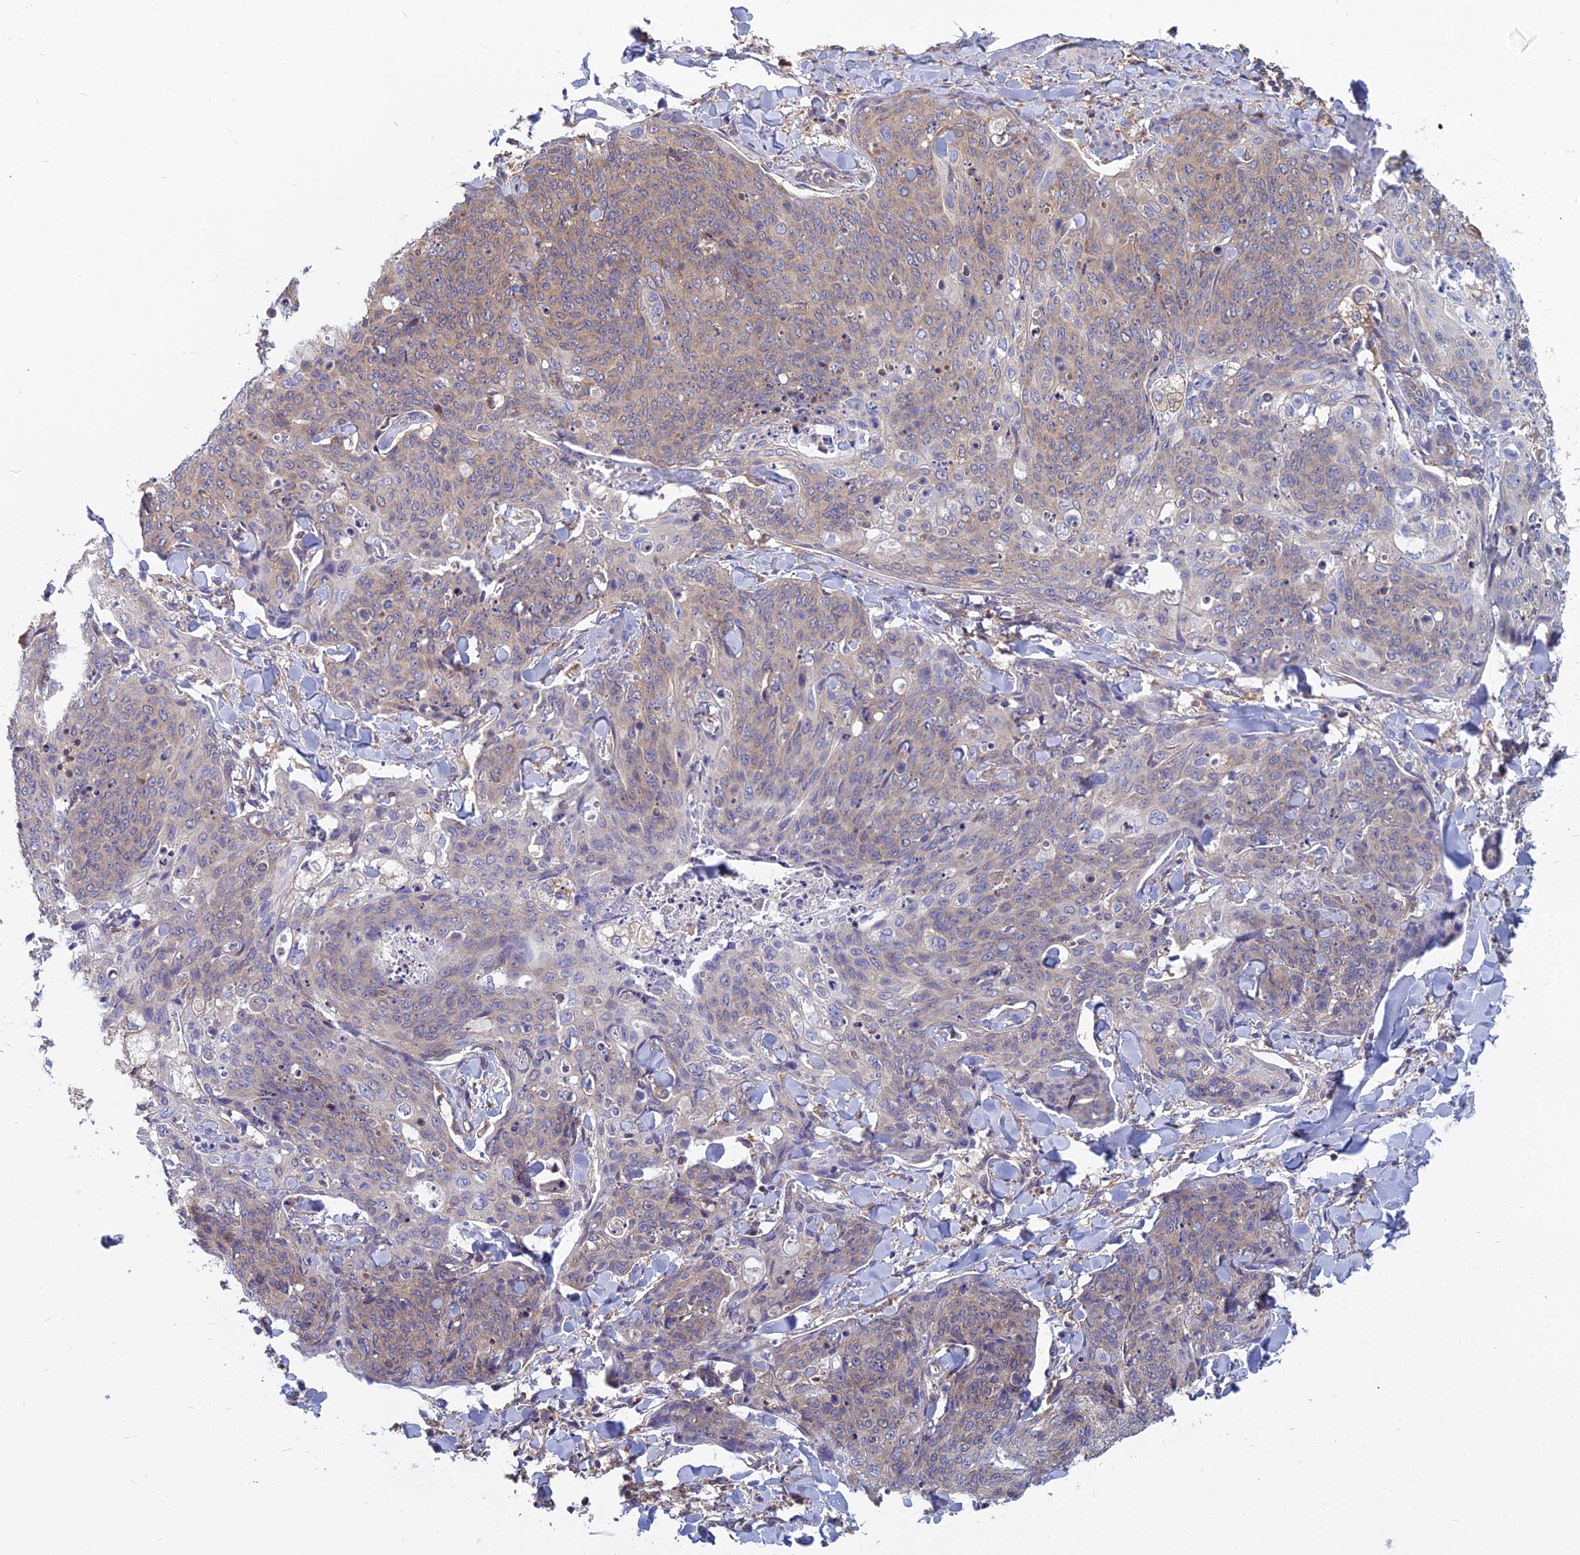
{"staining": {"intensity": "weak", "quantity": "<25%", "location": "cytoplasmic/membranous"}, "tissue": "skin cancer", "cell_type": "Tumor cells", "image_type": "cancer", "snomed": [{"axis": "morphology", "description": "Squamous cell carcinoma, NOS"}, {"axis": "topography", "description": "Skin"}, {"axis": "topography", "description": "Vulva"}], "caption": "There is no significant staining in tumor cells of squamous cell carcinoma (skin).", "gene": "KIAA1143", "patient": {"sex": "female", "age": 85}}